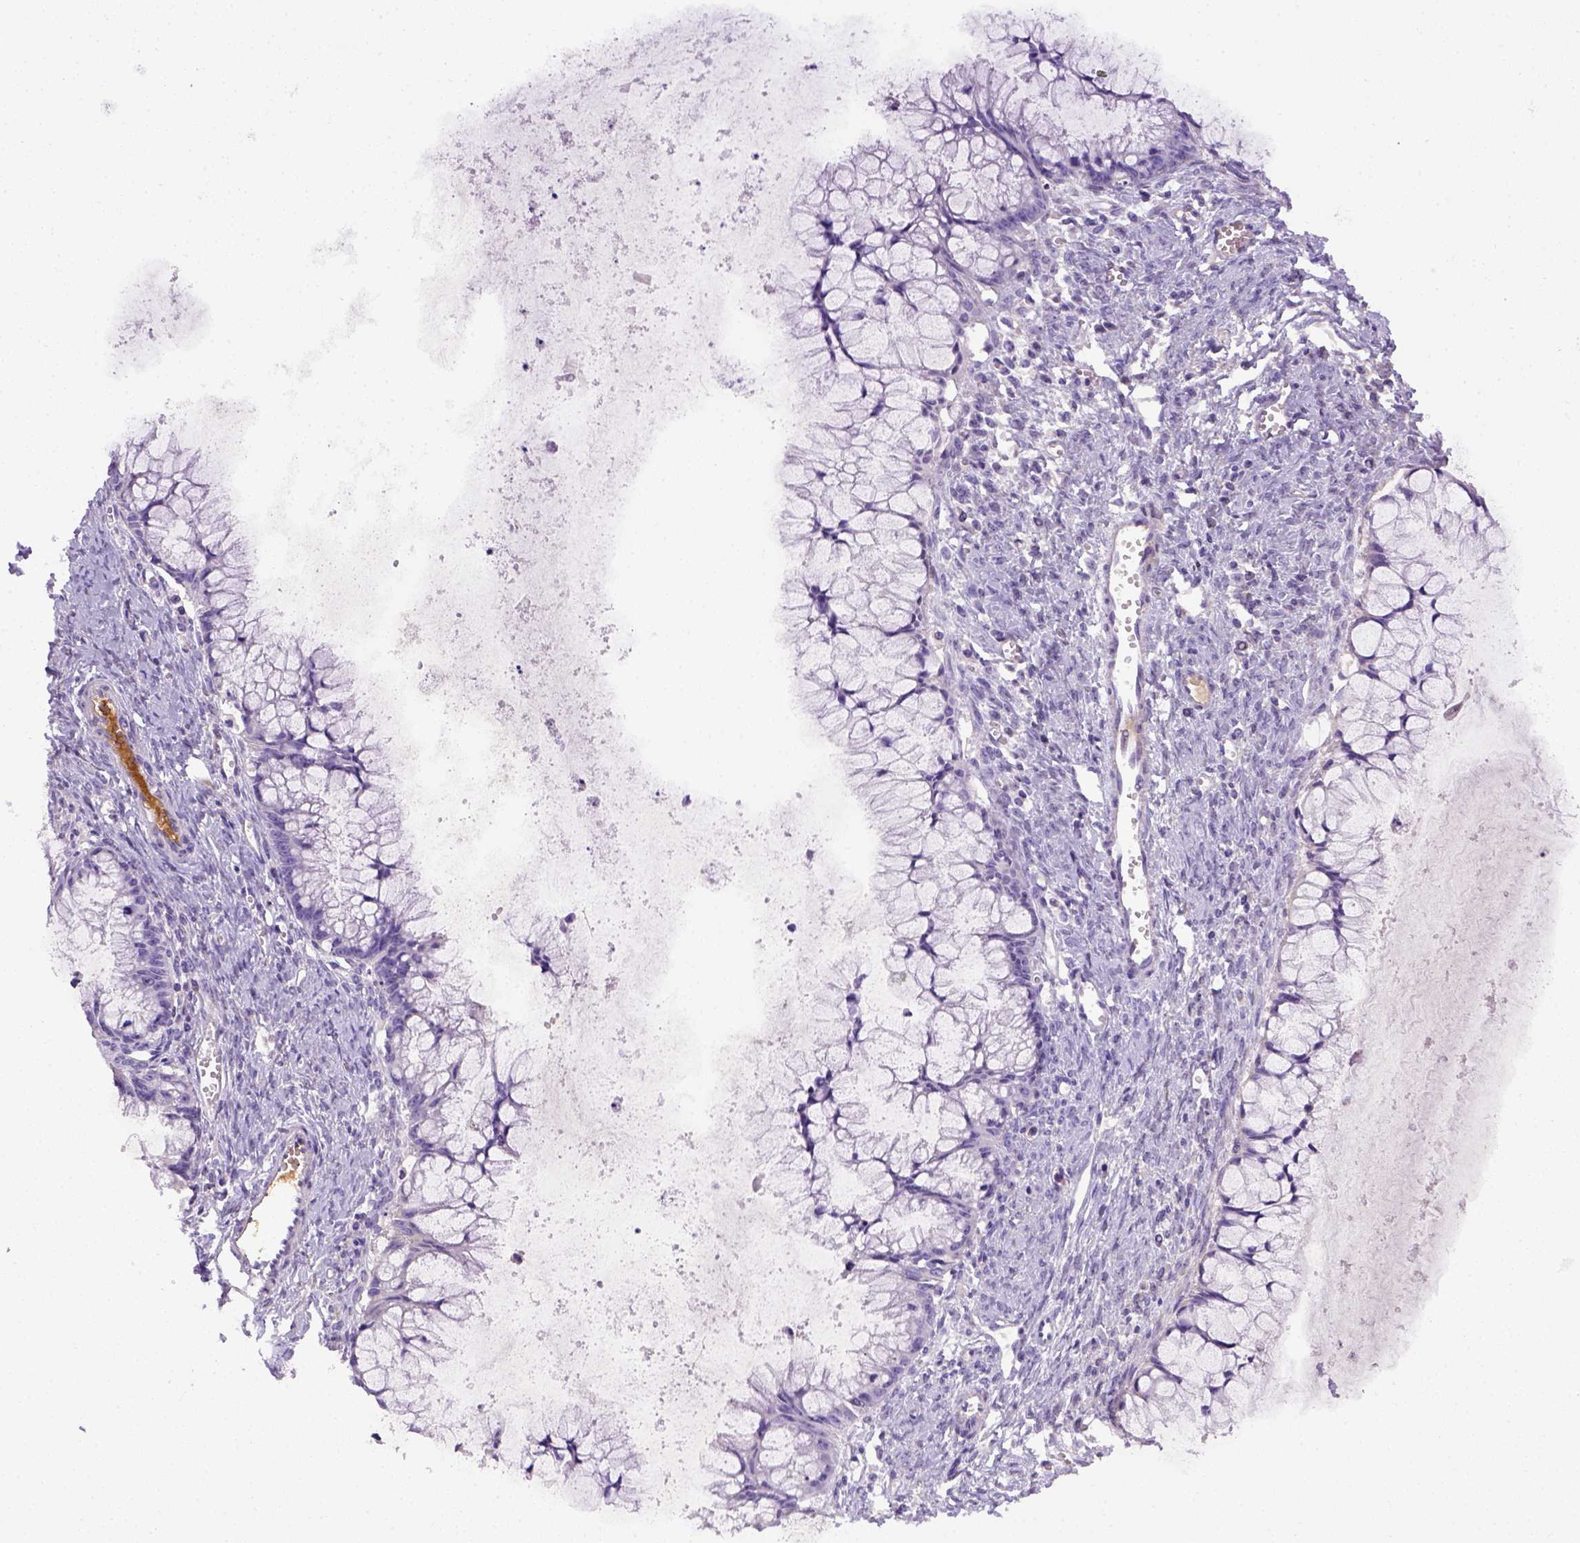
{"staining": {"intensity": "negative", "quantity": "none", "location": "none"}, "tissue": "ovarian cancer", "cell_type": "Tumor cells", "image_type": "cancer", "snomed": [{"axis": "morphology", "description": "Cystadenocarcinoma, mucinous, NOS"}, {"axis": "topography", "description": "Ovary"}], "caption": "This is a image of immunohistochemistry staining of ovarian cancer (mucinous cystadenocarcinoma), which shows no positivity in tumor cells.", "gene": "ITIH4", "patient": {"sex": "female", "age": 41}}